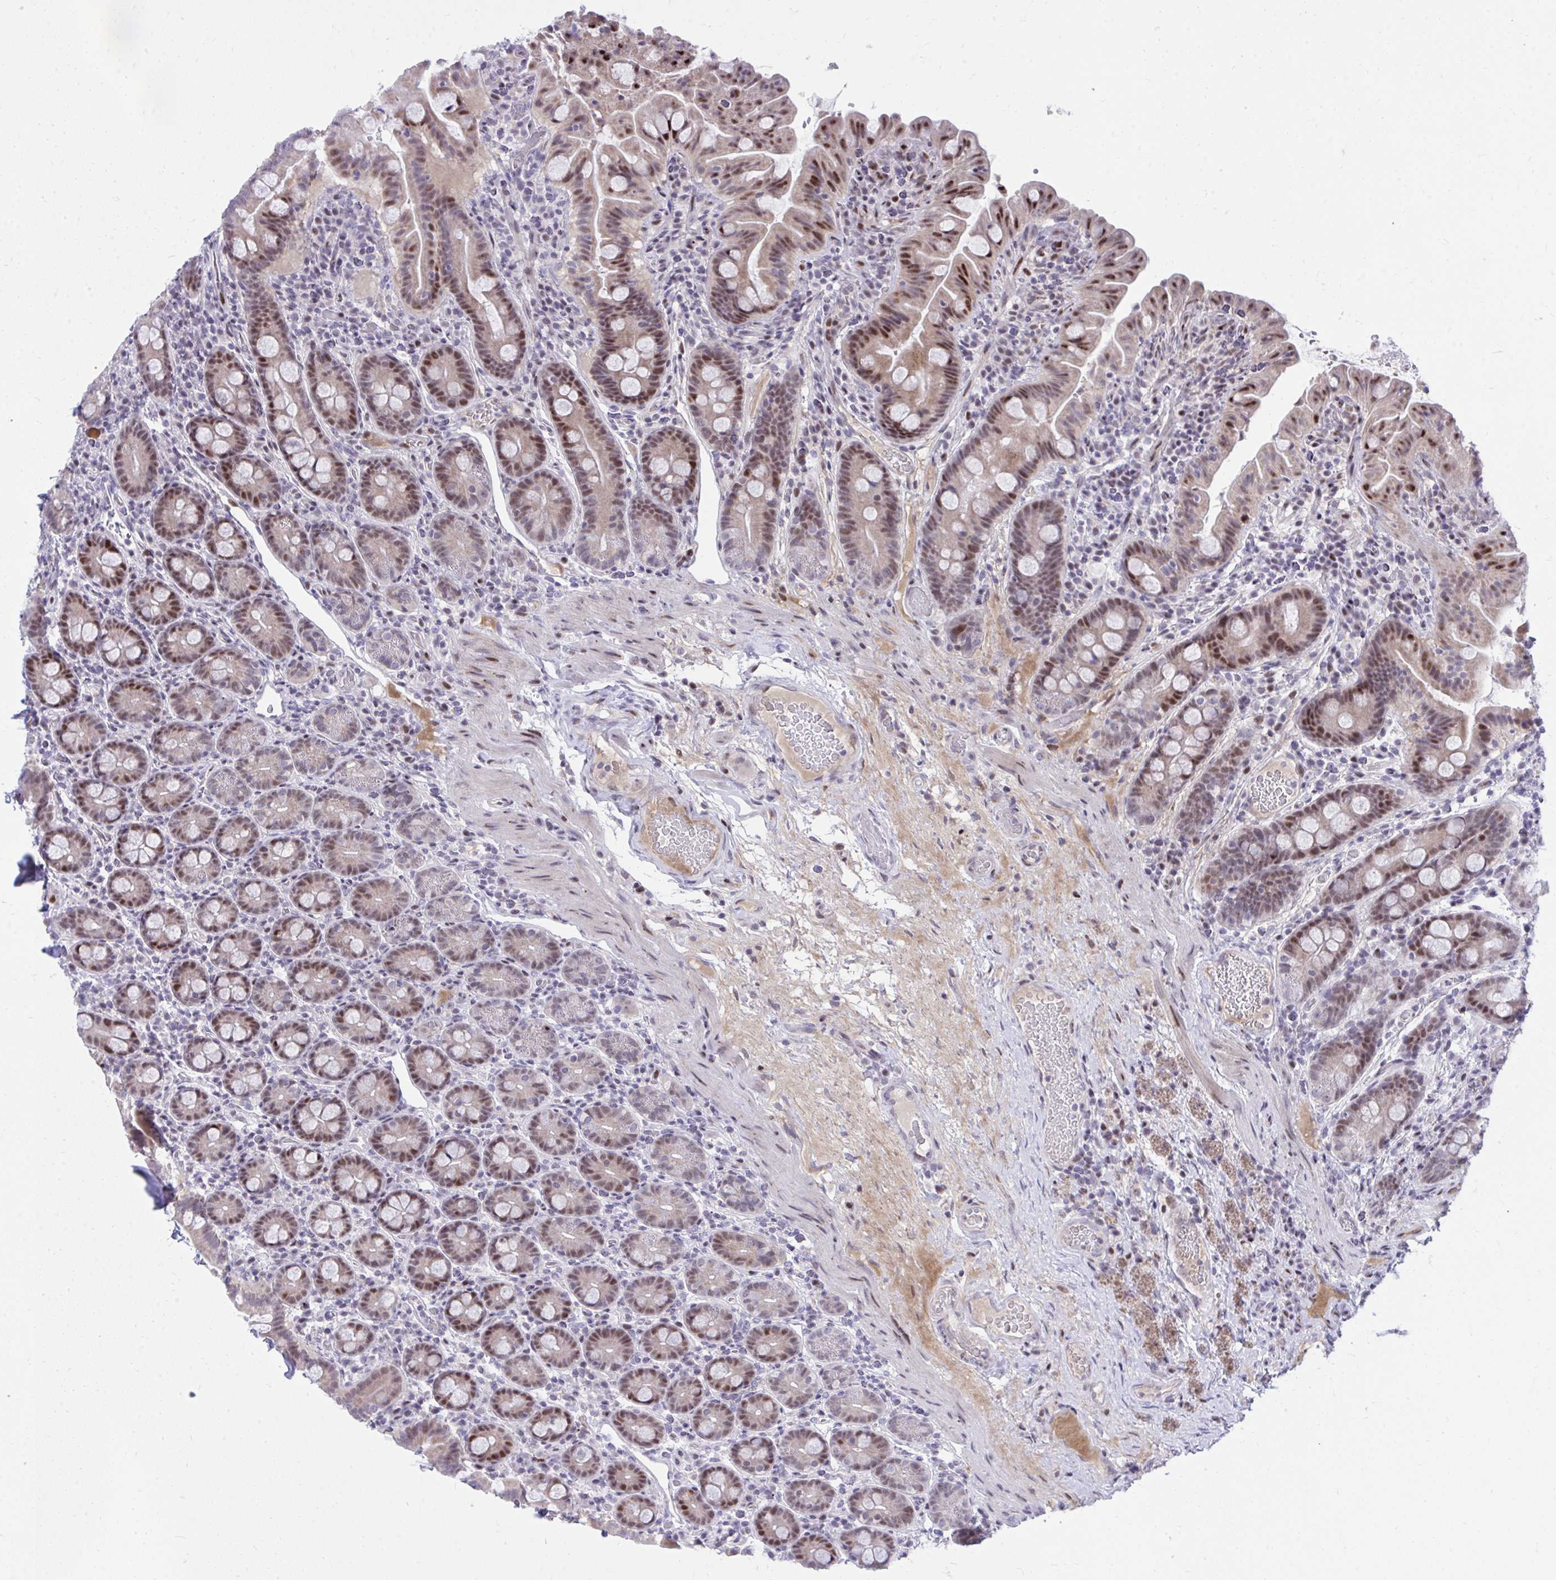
{"staining": {"intensity": "moderate", "quantity": "25%-75%", "location": "nuclear"}, "tissue": "small intestine", "cell_type": "Glandular cells", "image_type": "normal", "snomed": [{"axis": "morphology", "description": "Normal tissue, NOS"}, {"axis": "topography", "description": "Small intestine"}], "caption": "Glandular cells exhibit moderate nuclear positivity in approximately 25%-75% of cells in benign small intestine. Immunohistochemistry (ihc) stains the protein of interest in brown and the nuclei are stained blue.", "gene": "C14orf39", "patient": {"sex": "male", "age": 26}}